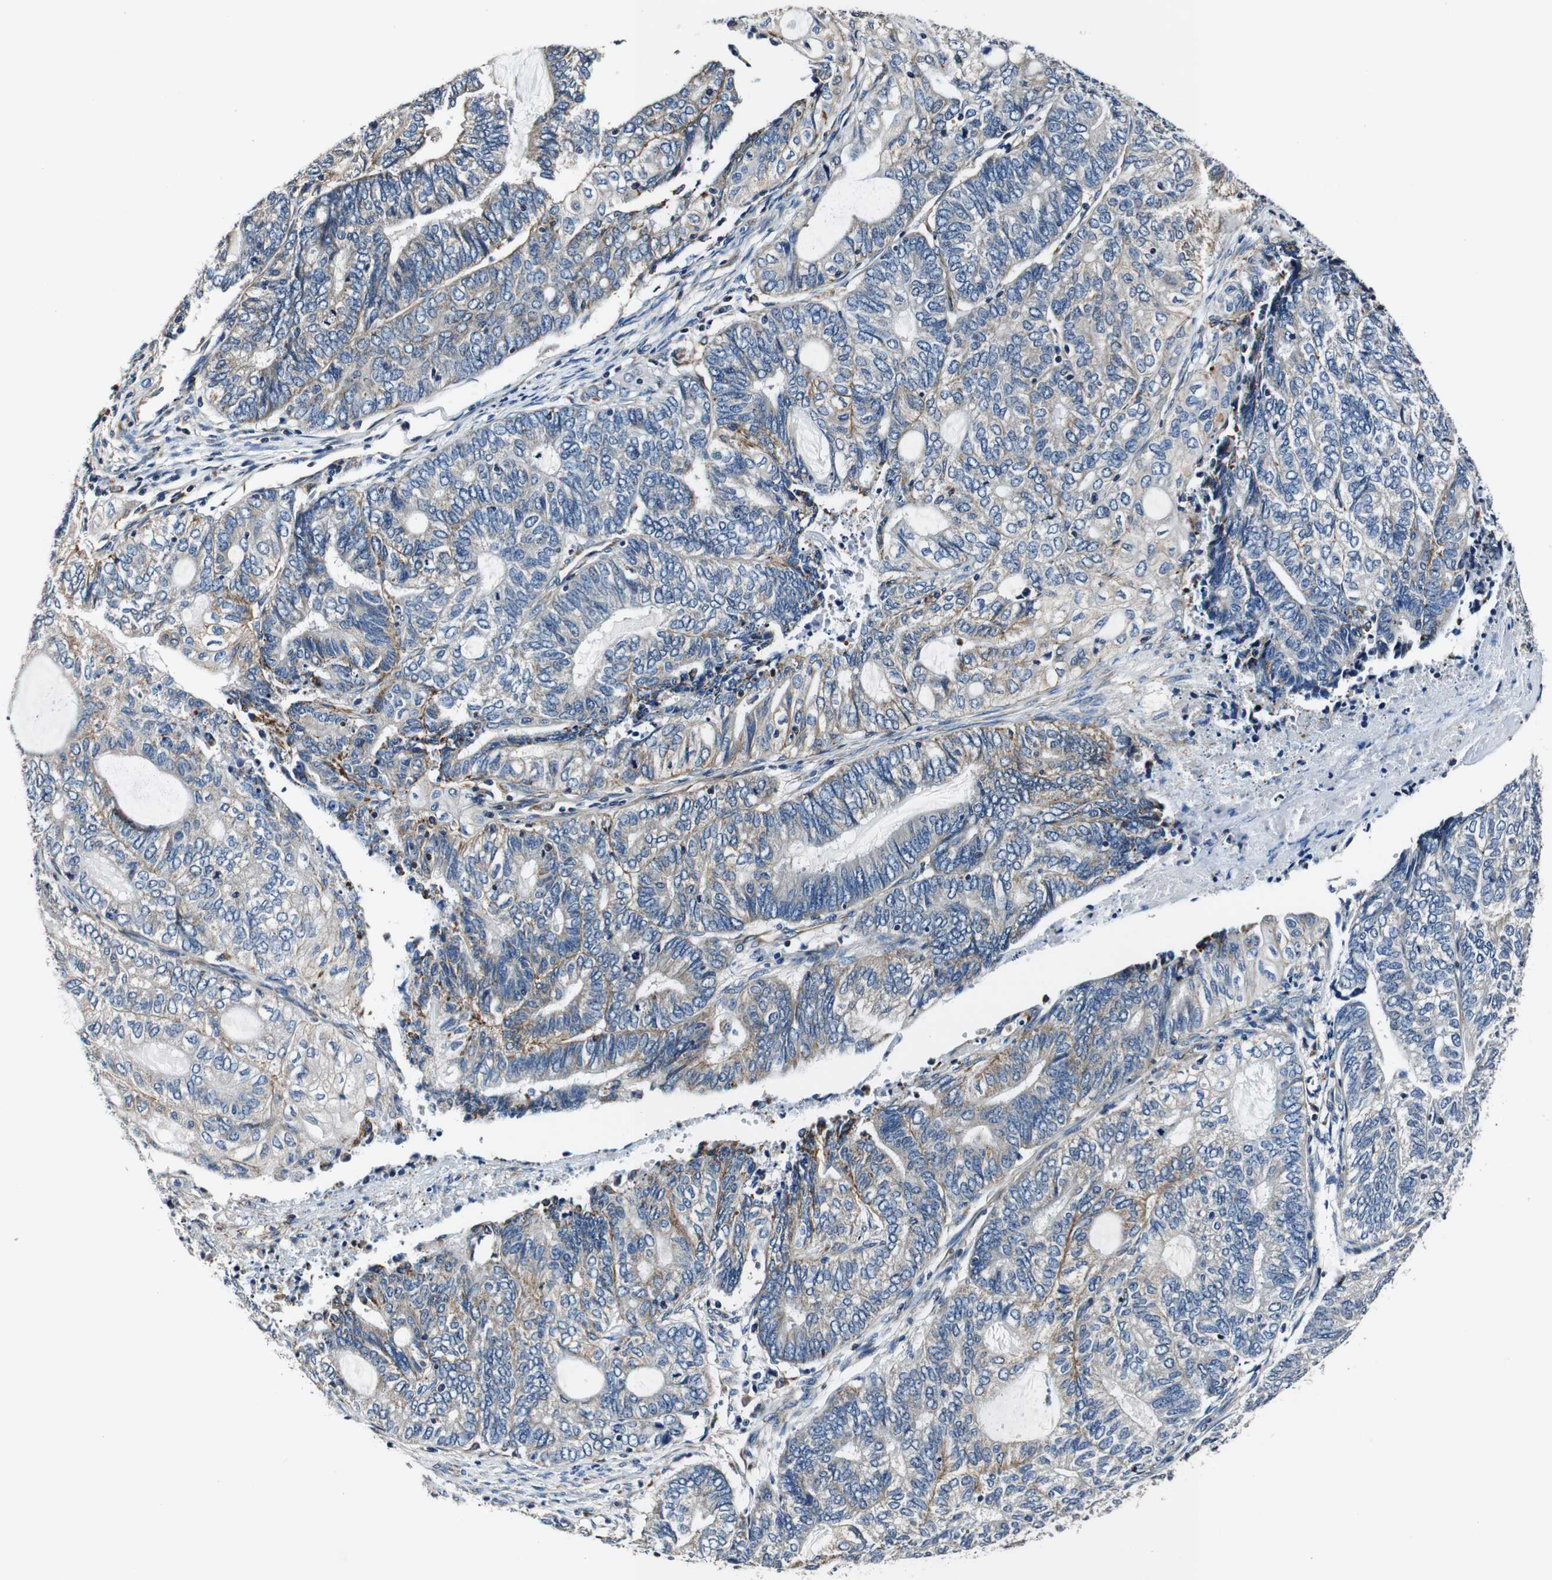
{"staining": {"intensity": "moderate", "quantity": "<25%", "location": "cytoplasmic/membranous"}, "tissue": "endometrial cancer", "cell_type": "Tumor cells", "image_type": "cancer", "snomed": [{"axis": "morphology", "description": "Adenocarcinoma, NOS"}, {"axis": "topography", "description": "Uterus"}, {"axis": "topography", "description": "Endometrium"}], "caption": "The image reveals immunohistochemical staining of endometrial cancer (adenocarcinoma). There is moderate cytoplasmic/membranous positivity is seen in approximately <25% of tumor cells. Nuclei are stained in blue.", "gene": "HK1", "patient": {"sex": "female", "age": 70}}